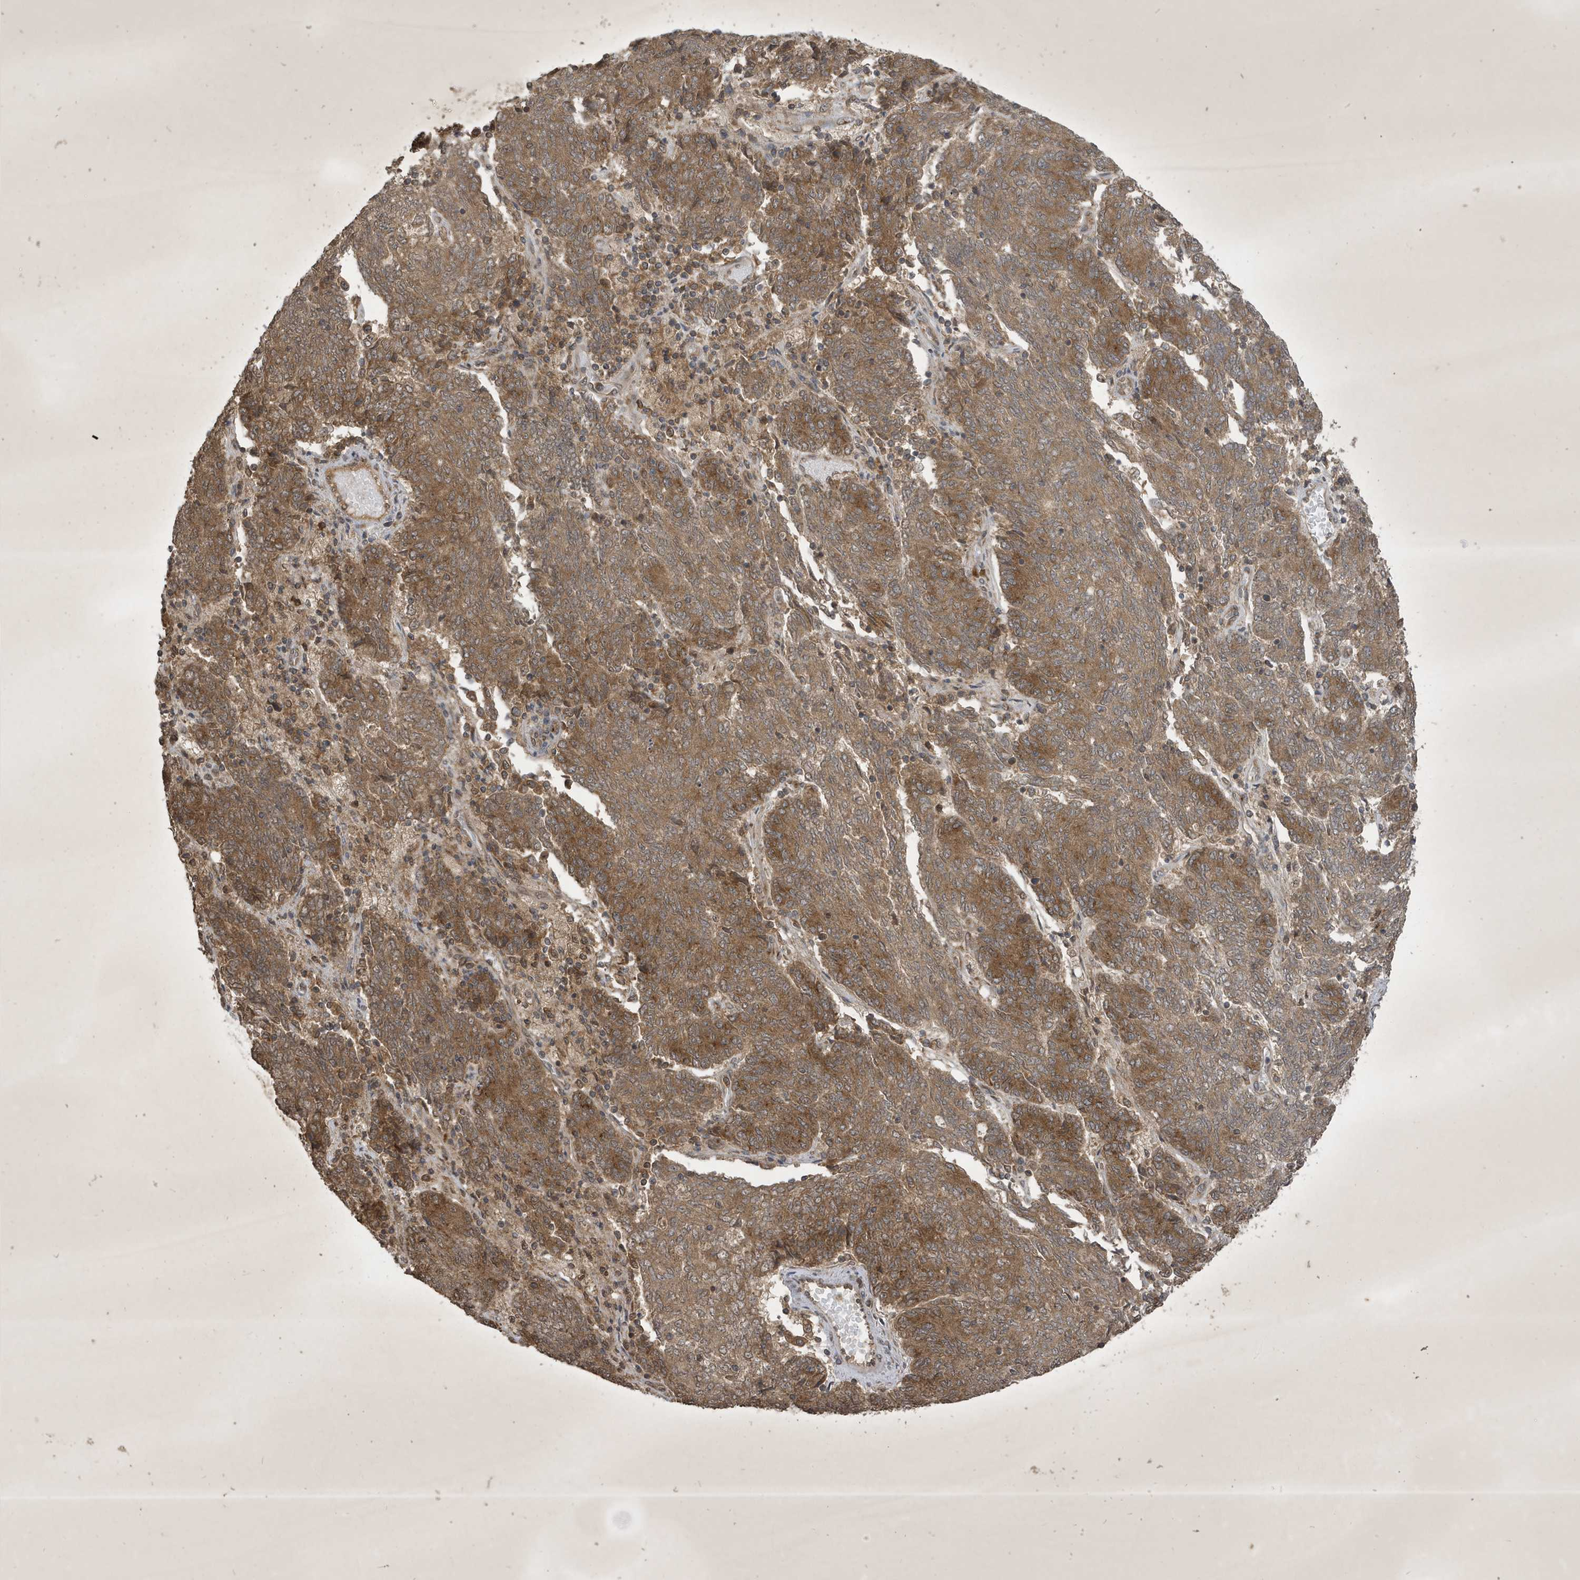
{"staining": {"intensity": "moderate", "quantity": ">75%", "location": "cytoplasmic/membranous"}, "tissue": "endometrial cancer", "cell_type": "Tumor cells", "image_type": "cancer", "snomed": [{"axis": "morphology", "description": "Adenocarcinoma, NOS"}, {"axis": "topography", "description": "Endometrium"}], "caption": "A high-resolution image shows IHC staining of adenocarcinoma (endometrial), which demonstrates moderate cytoplasmic/membranous positivity in approximately >75% of tumor cells.", "gene": "STX10", "patient": {"sex": "female", "age": 80}}